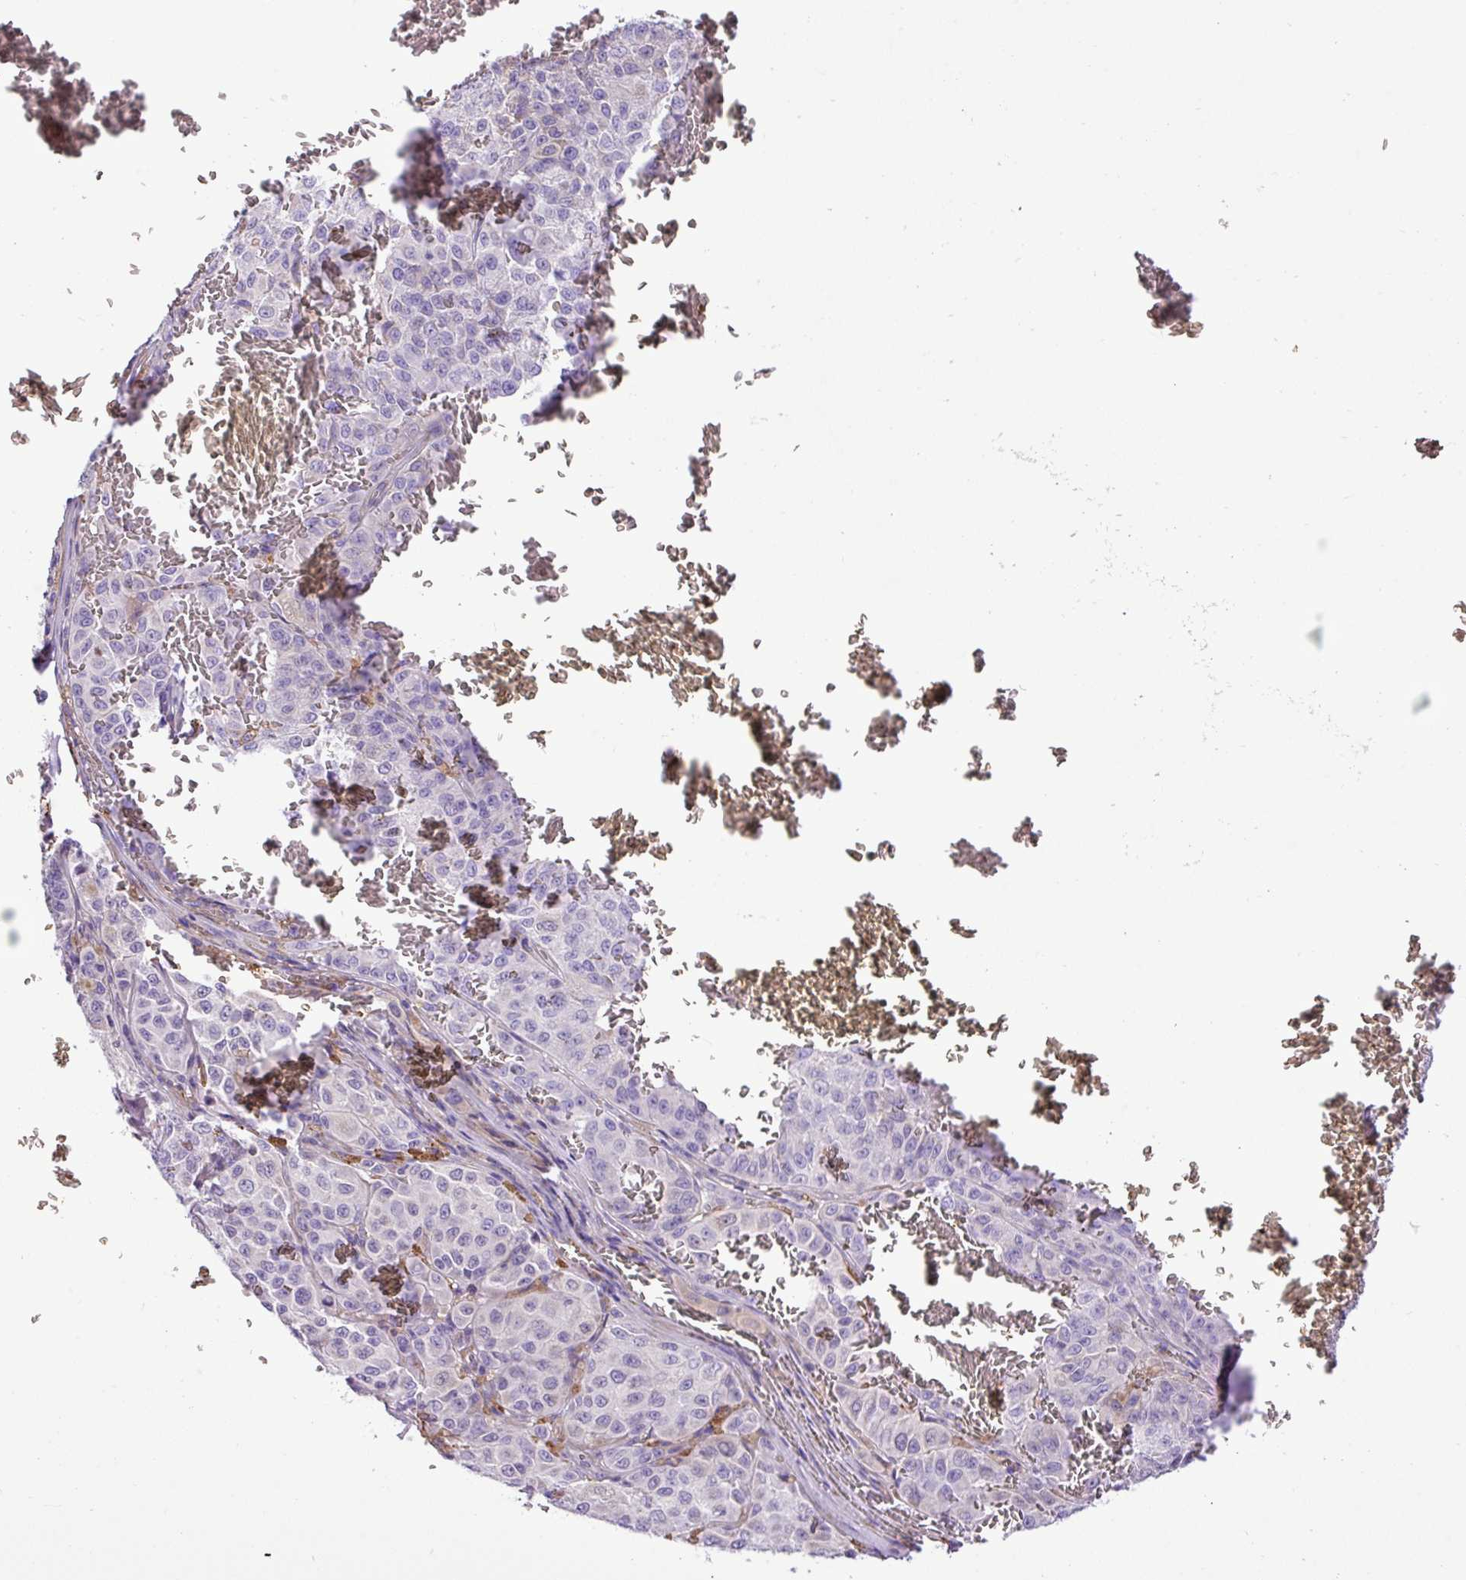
{"staining": {"intensity": "negative", "quantity": "none", "location": "none"}, "tissue": "melanoma", "cell_type": "Tumor cells", "image_type": "cancer", "snomed": [{"axis": "morphology", "description": "Malignant melanoma, NOS"}, {"axis": "topography", "description": "Skin"}], "caption": "Immunohistochemistry micrograph of melanoma stained for a protein (brown), which reveals no expression in tumor cells.", "gene": "C11orf91", "patient": {"sex": "female", "age": 63}}